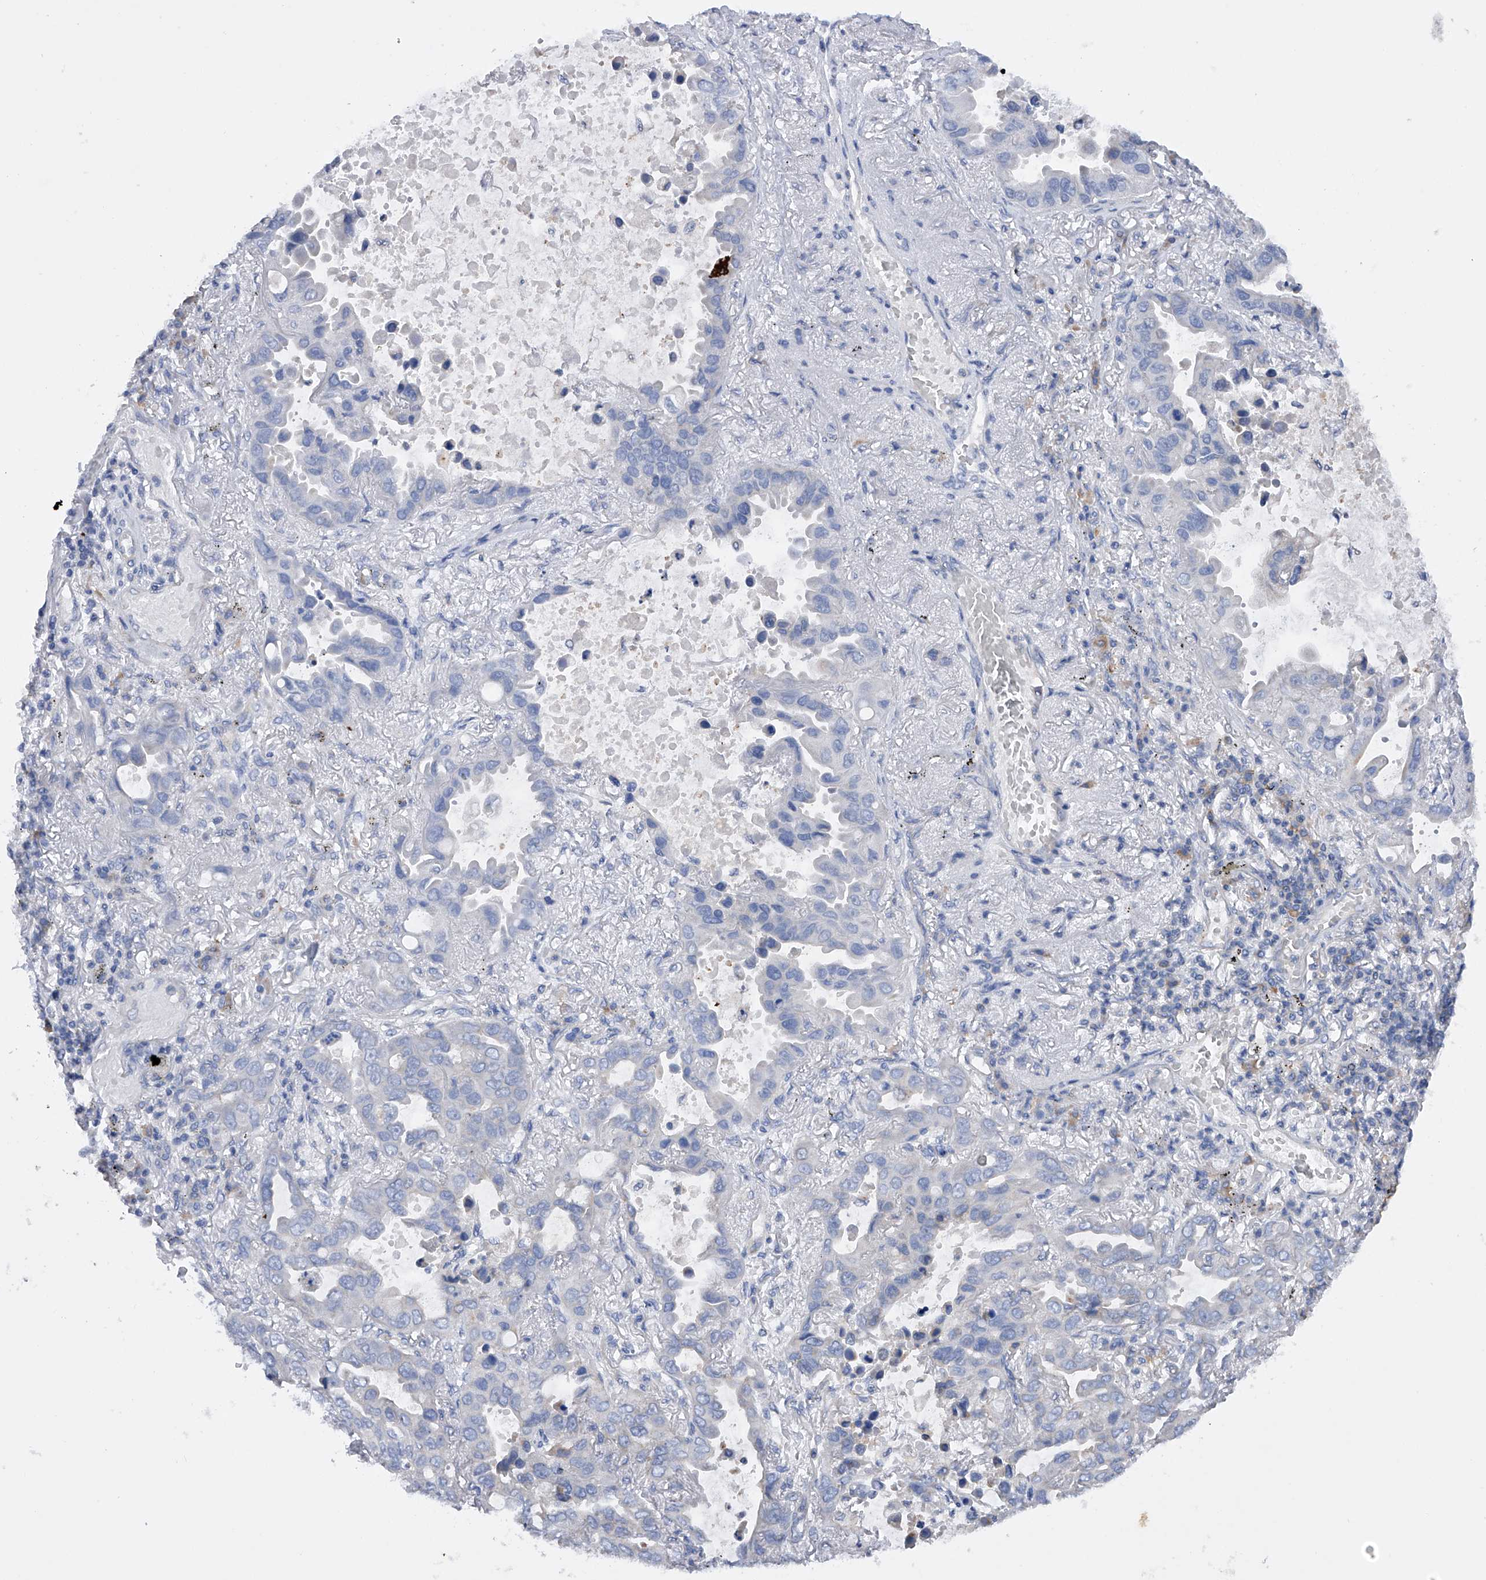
{"staining": {"intensity": "negative", "quantity": "none", "location": "none"}, "tissue": "lung cancer", "cell_type": "Tumor cells", "image_type": "cancer", "snomed": [{"axis": "morphology", "description": "Adenocarcinoma, NOS"}, {"axis": "topography", "description": "Lung"}], "caption": "Immunohistochemistry (IHC) histopathology image of lung cancer stained for a protein (brown), which exhibits no positivity in tumor cells.", "gene": "MLYCD", "patient": {"sex": "male", "age": 64}}